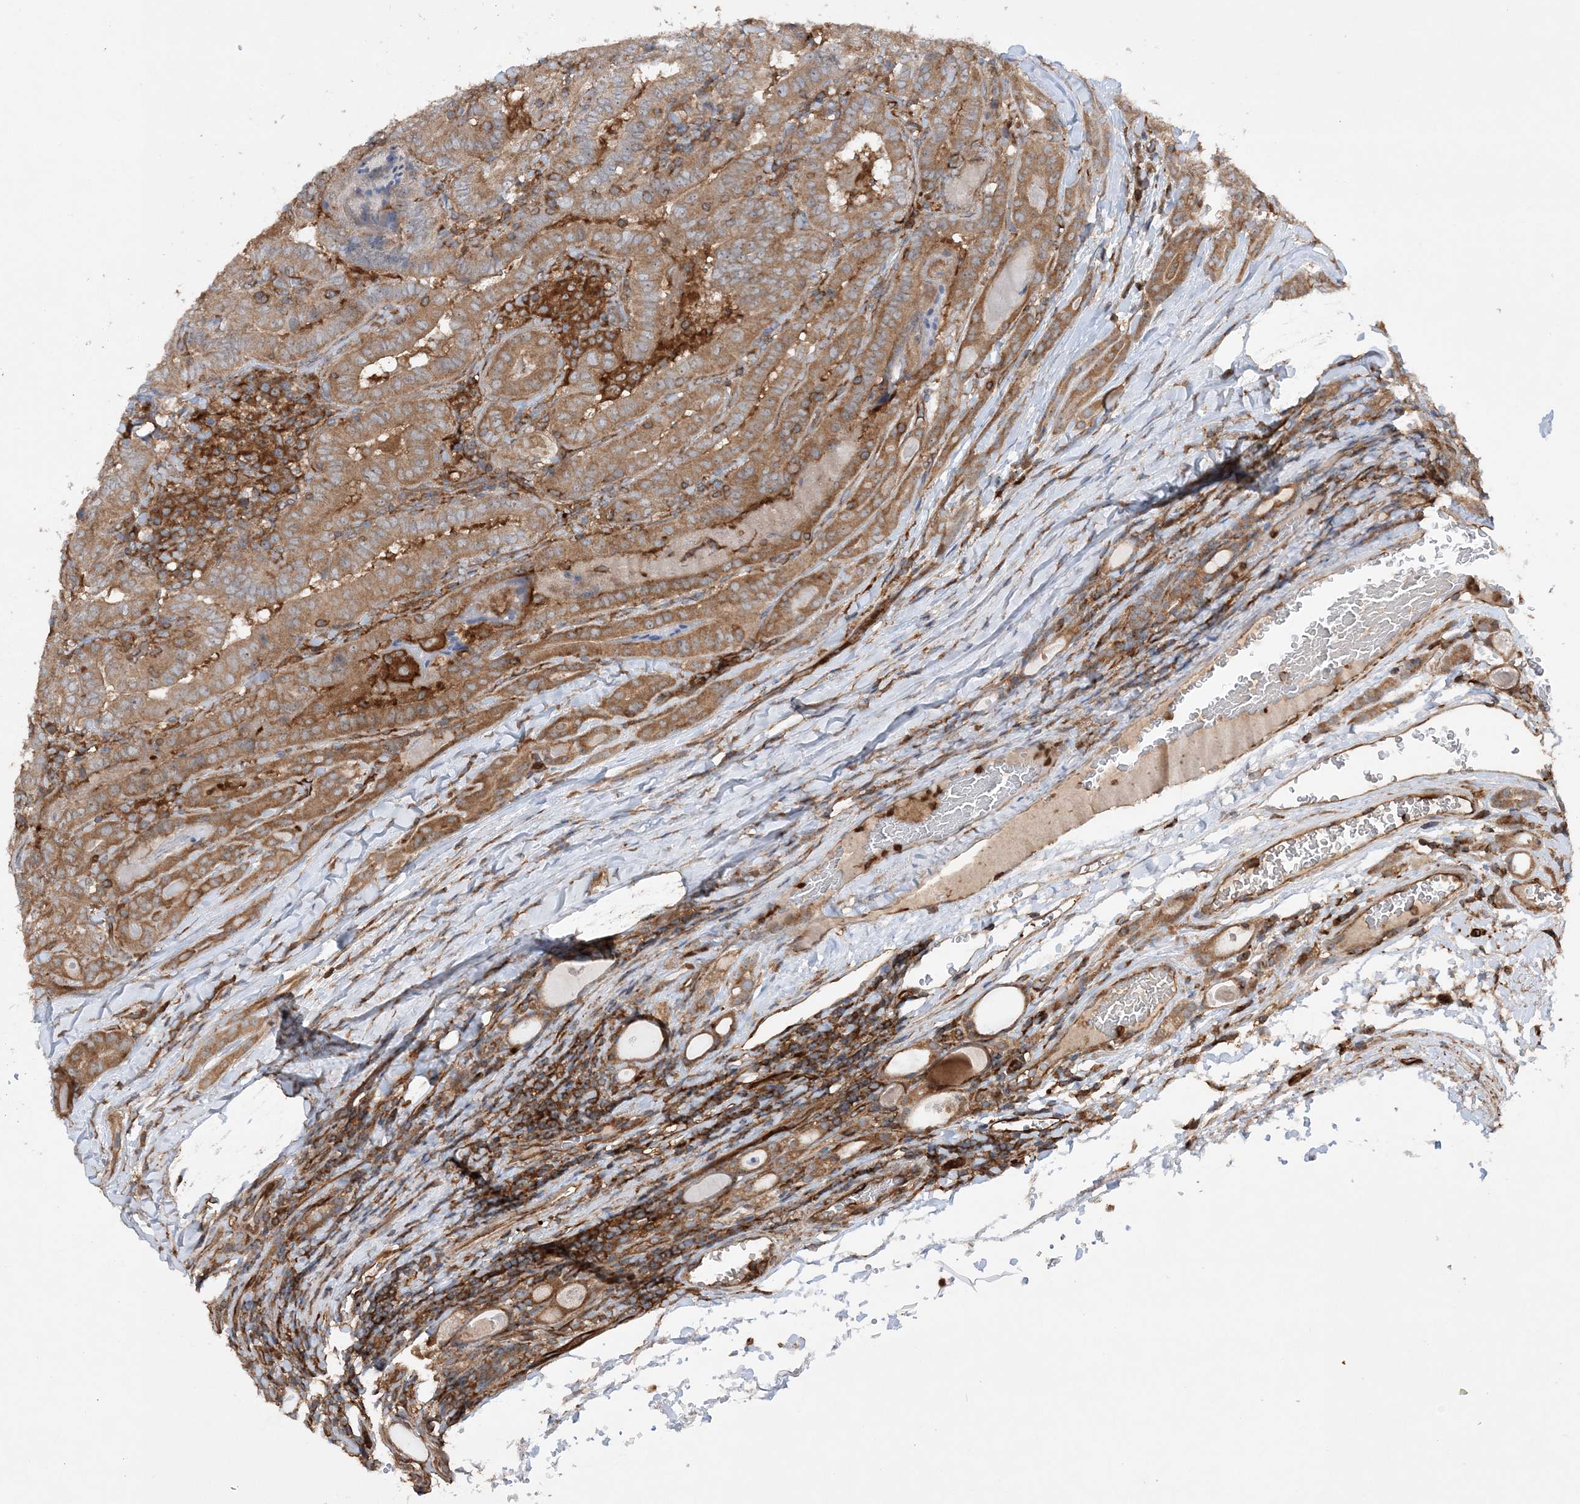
{"staining": {"intensity": "moderate", "quantity": ">75%", "location": "cytoplasmic/membranous"}, "tissue": "thyroid cancer", "cell_type": "Tumor cells", "image_type": "cancer", "snomed": [{"axis": "morphology", "description": "Papillary adenocarcinoma, NOS"}, {"axis": "topography", "description": "Thyroid gland"}], "caption": "A high-resolution micrograph shows immunohistochemistry (IHC) staining of thyroid papillary adenocarcinoma, which demonstrates moderate cytoplasmic/membranous staining in approximately >75% of tumor cells.", "gene": "ACAP2", "patient": {"sex": "female", "age": 72}}